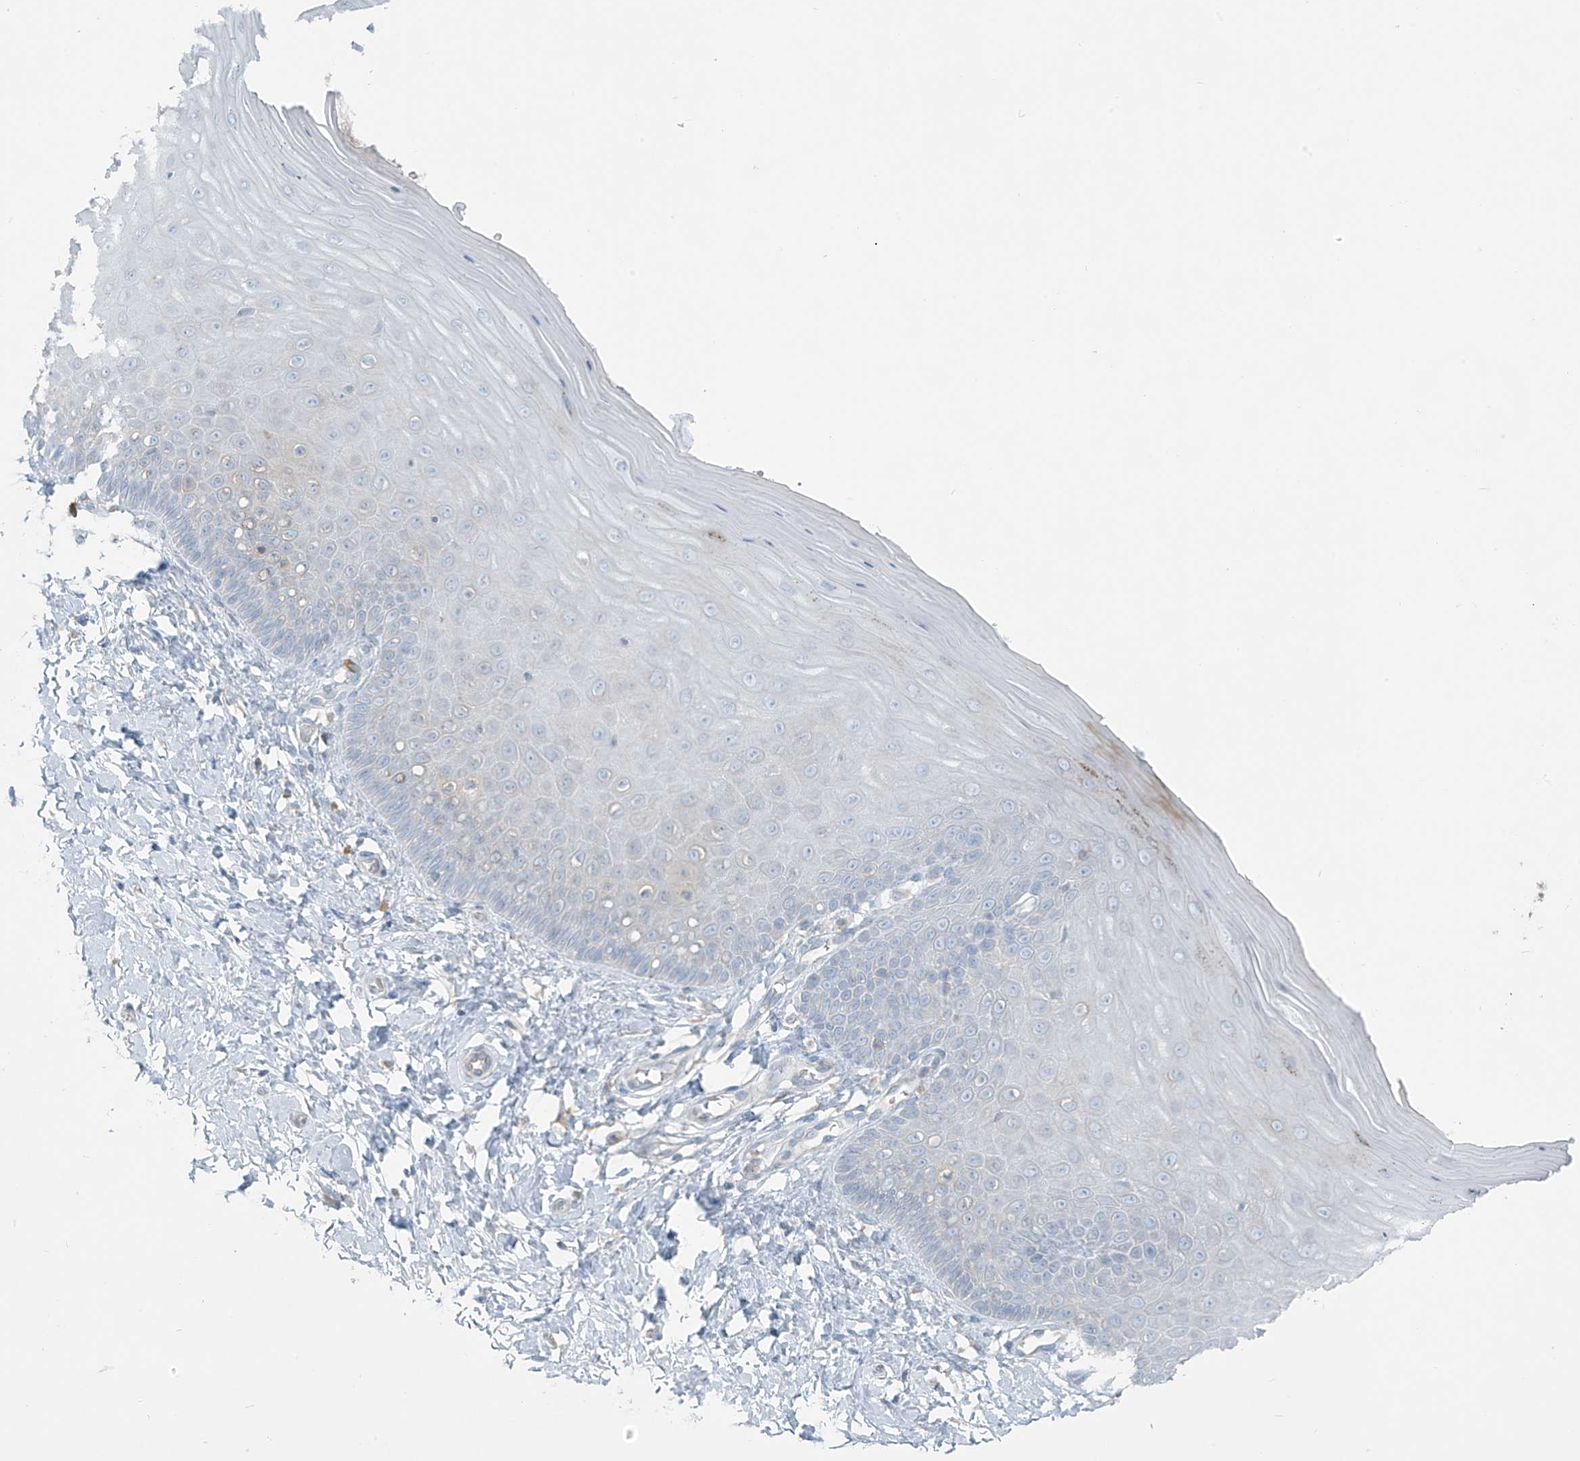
{"staining": {"intensity": "weak", "quantity": "<25%", "location": "cytoplasmic/membranous"}, "tissue": "cervix", "cell_type": "Glandular cells", "image_type": "normal", "snomed": [{"axis": "morphology", "description": "Normal tissue, NOS"}, {"axis": "topography", "description": "Cervix"}], "caption": "DAB immunohistochemical staining of benign cervix displays no significant positivity in glandular cells. The staining is performed using DAB brown chromogen with nuclei counter-stained in using hematoxylin.", "gene": "FAM131C", "patient": {"sex": "female", "age": 55}}